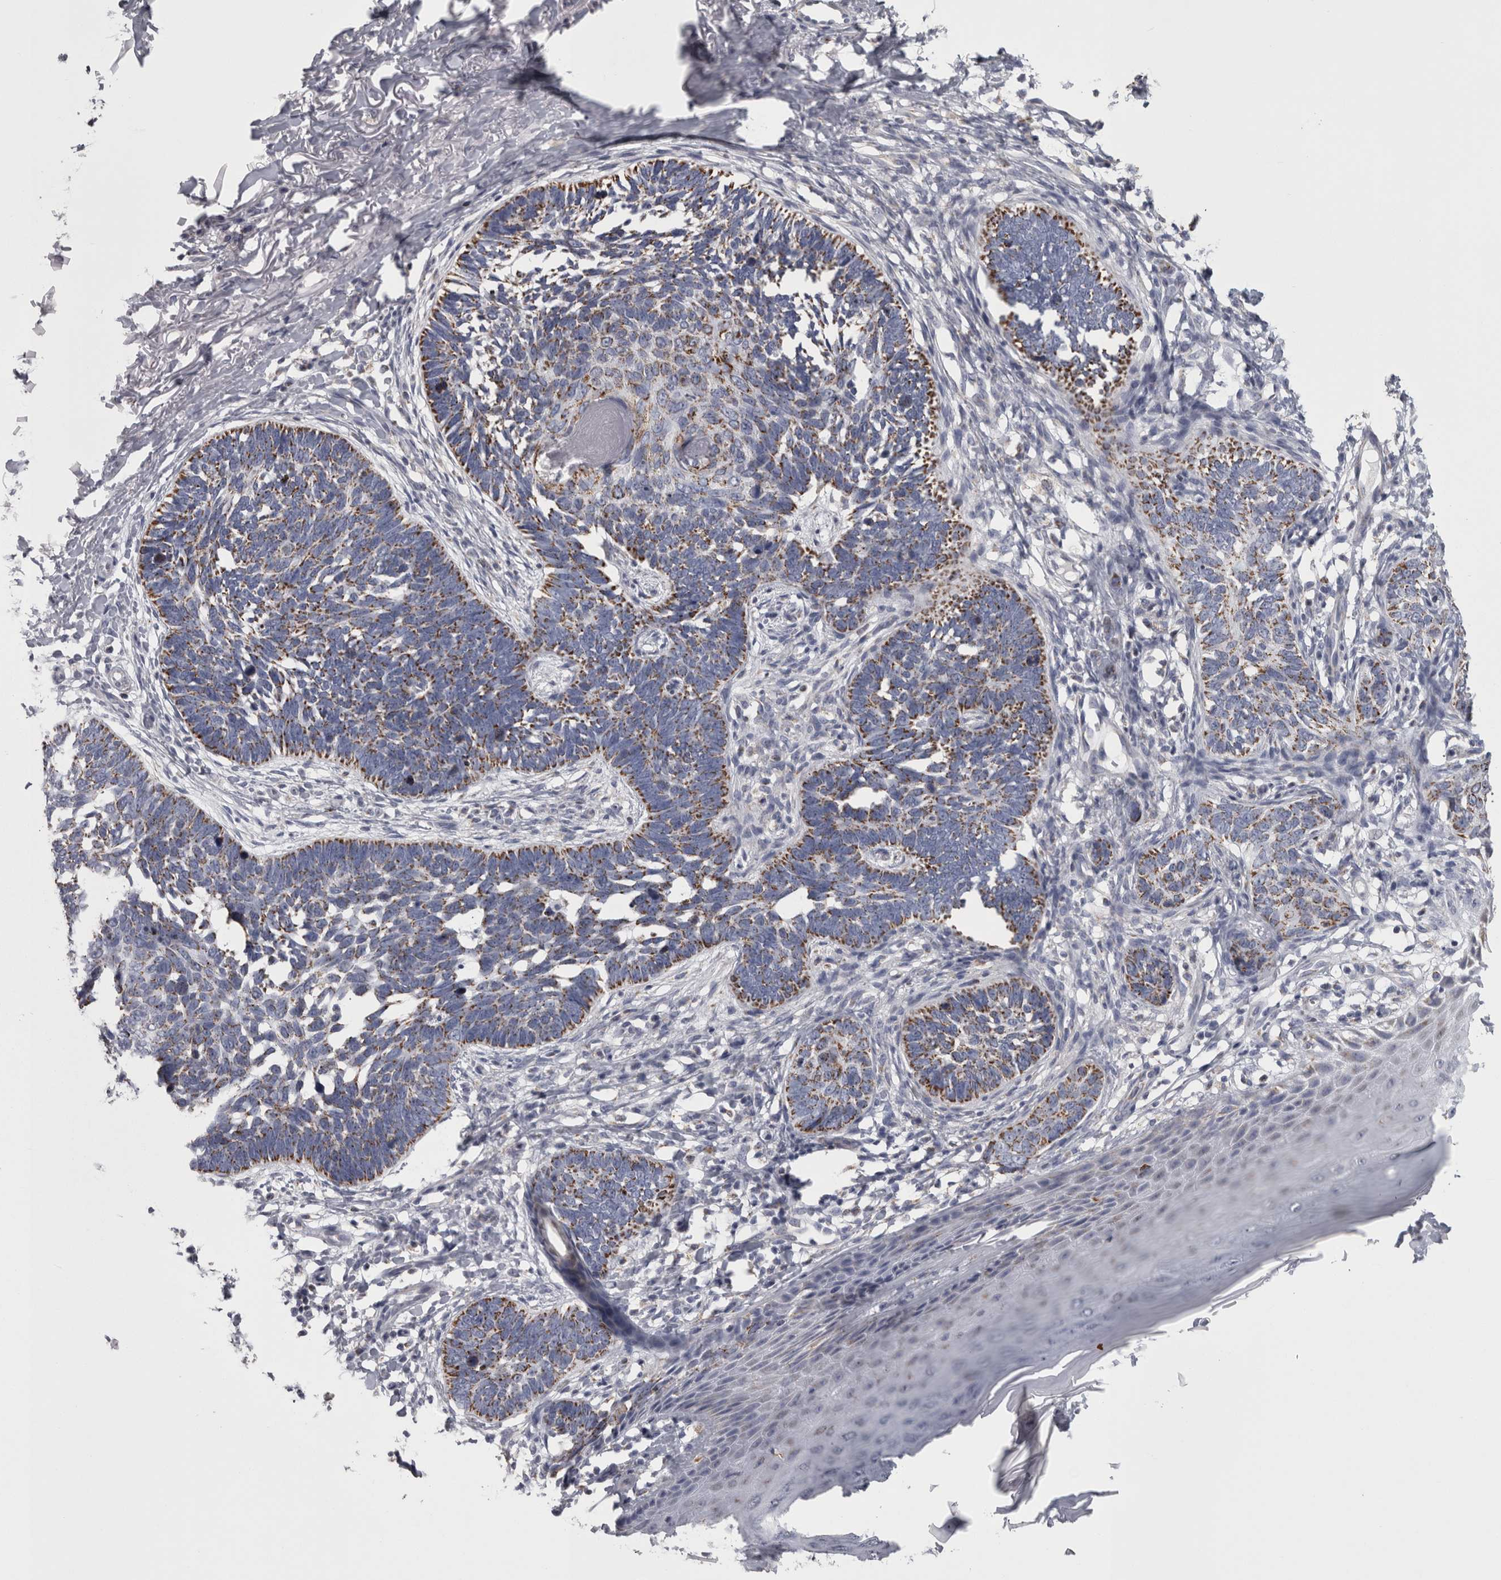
{"staining": {"intensity": "moderate", "quantity": "25%-75%", "location": "cytoplasmic/membranous"}, "tissue": "skin cancer", "cell_type": "Tumor cells", "image_type": "cancer", "snomed": [{"axis": "morphology", "description": "Normal tissue, NOS"}, {"axis": "morphology", "description": "Basal cell carcinoma"}, {"axis": "topography", "description": "Skin"}], "caption": "The image exhibits a brown stain indicating the presence of a protein in the cytoplasmic/membranous of tumor cells in skin cancer. (DAB IHC, brown staining for protein, blue staining for nuclei).", "gene": "DBT", "patient": {"sex": "male", "age": 77}}